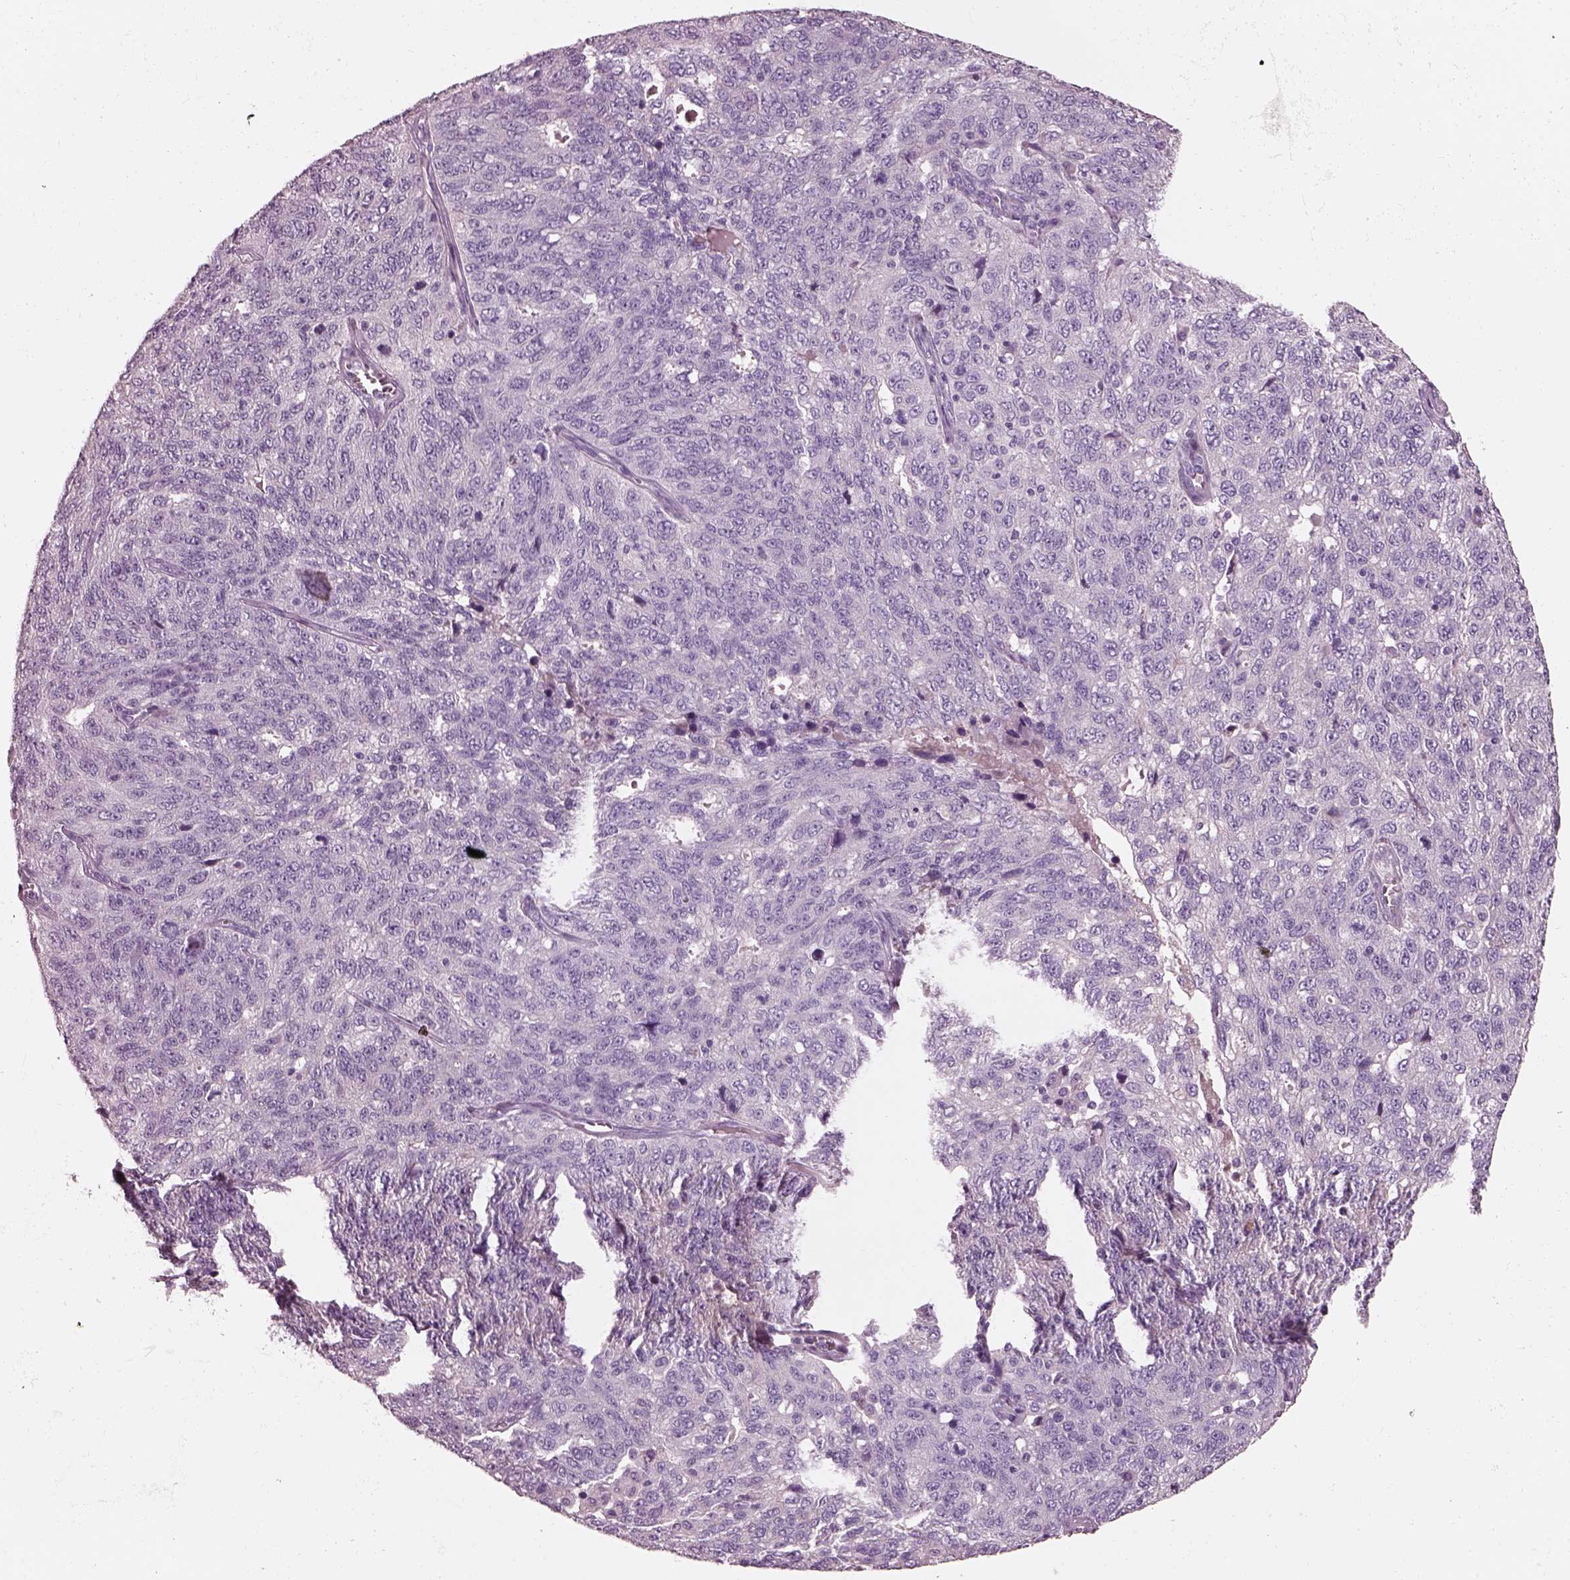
{"staining": {"intensity": "negative", "quantity": "none", "location": "none"}, "tissue": "ovarian cancer", "cell_type": "Tumor cells", "image_type": "cancer", "snomed": [{"axis": "morphology", "description": "Cystadenocarcinoma, serous, NOS"}, {"axis": "topography", "description": "Ovary"}], "caption": "Protein analysis of ovarian cancer displays no significant staining in tumor cells. Brightfield microscopy of immunohistochemistry stained with DAB (brown) and hematoxylin (blue), captured at high magnification.", "gene": "IGLL1", "patient": {"sex": "female", "age": 71}}